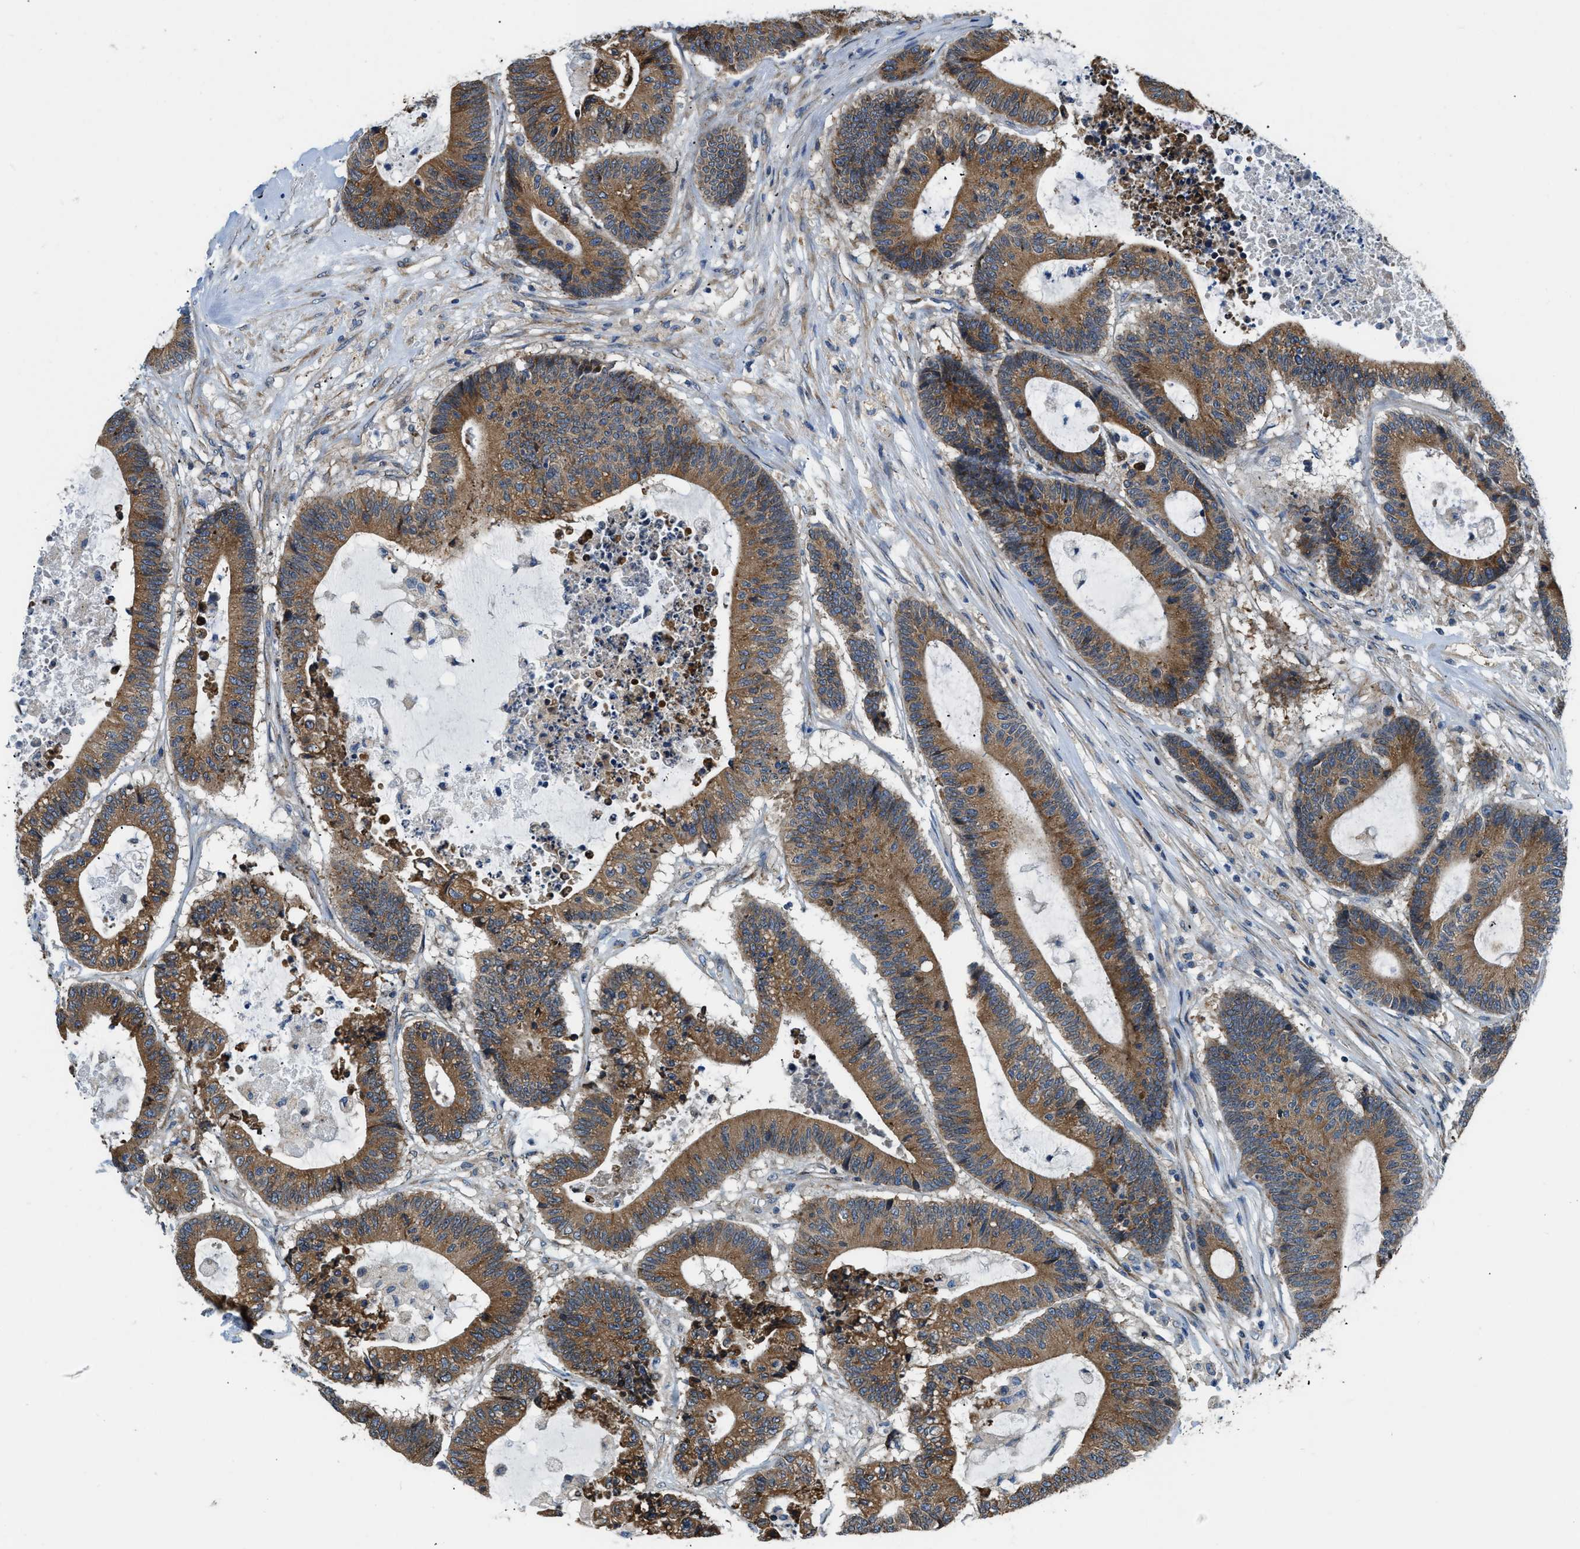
{"staining": {"intensity": "moderate", "quantity": ">75%", "location": "cytoplasmic/membranous"}, "tissue": "colorectal cancer", "cell_type": "Tumor cells", "image_type": "cancer", "snomed": [{"axis": "morphology", "description": "Adenocarcinoma, NOS"}, {"axis": "topography", "description": "Colon"}], "caption": "Tumor cells show moderate cytoplasmic/membranous staining in approximately >75% of cells in colorectal cancer (adenocarcinoma). The staining was performed using DAB (3,3'-diaminobenzidine) to visualize the protein expression in brown, while the nuclei were stained in blue with hematoxylin (Magnification: 20x).", "gene": "ARL6IP5", "patient": {"sex": "female", "age": 84}}